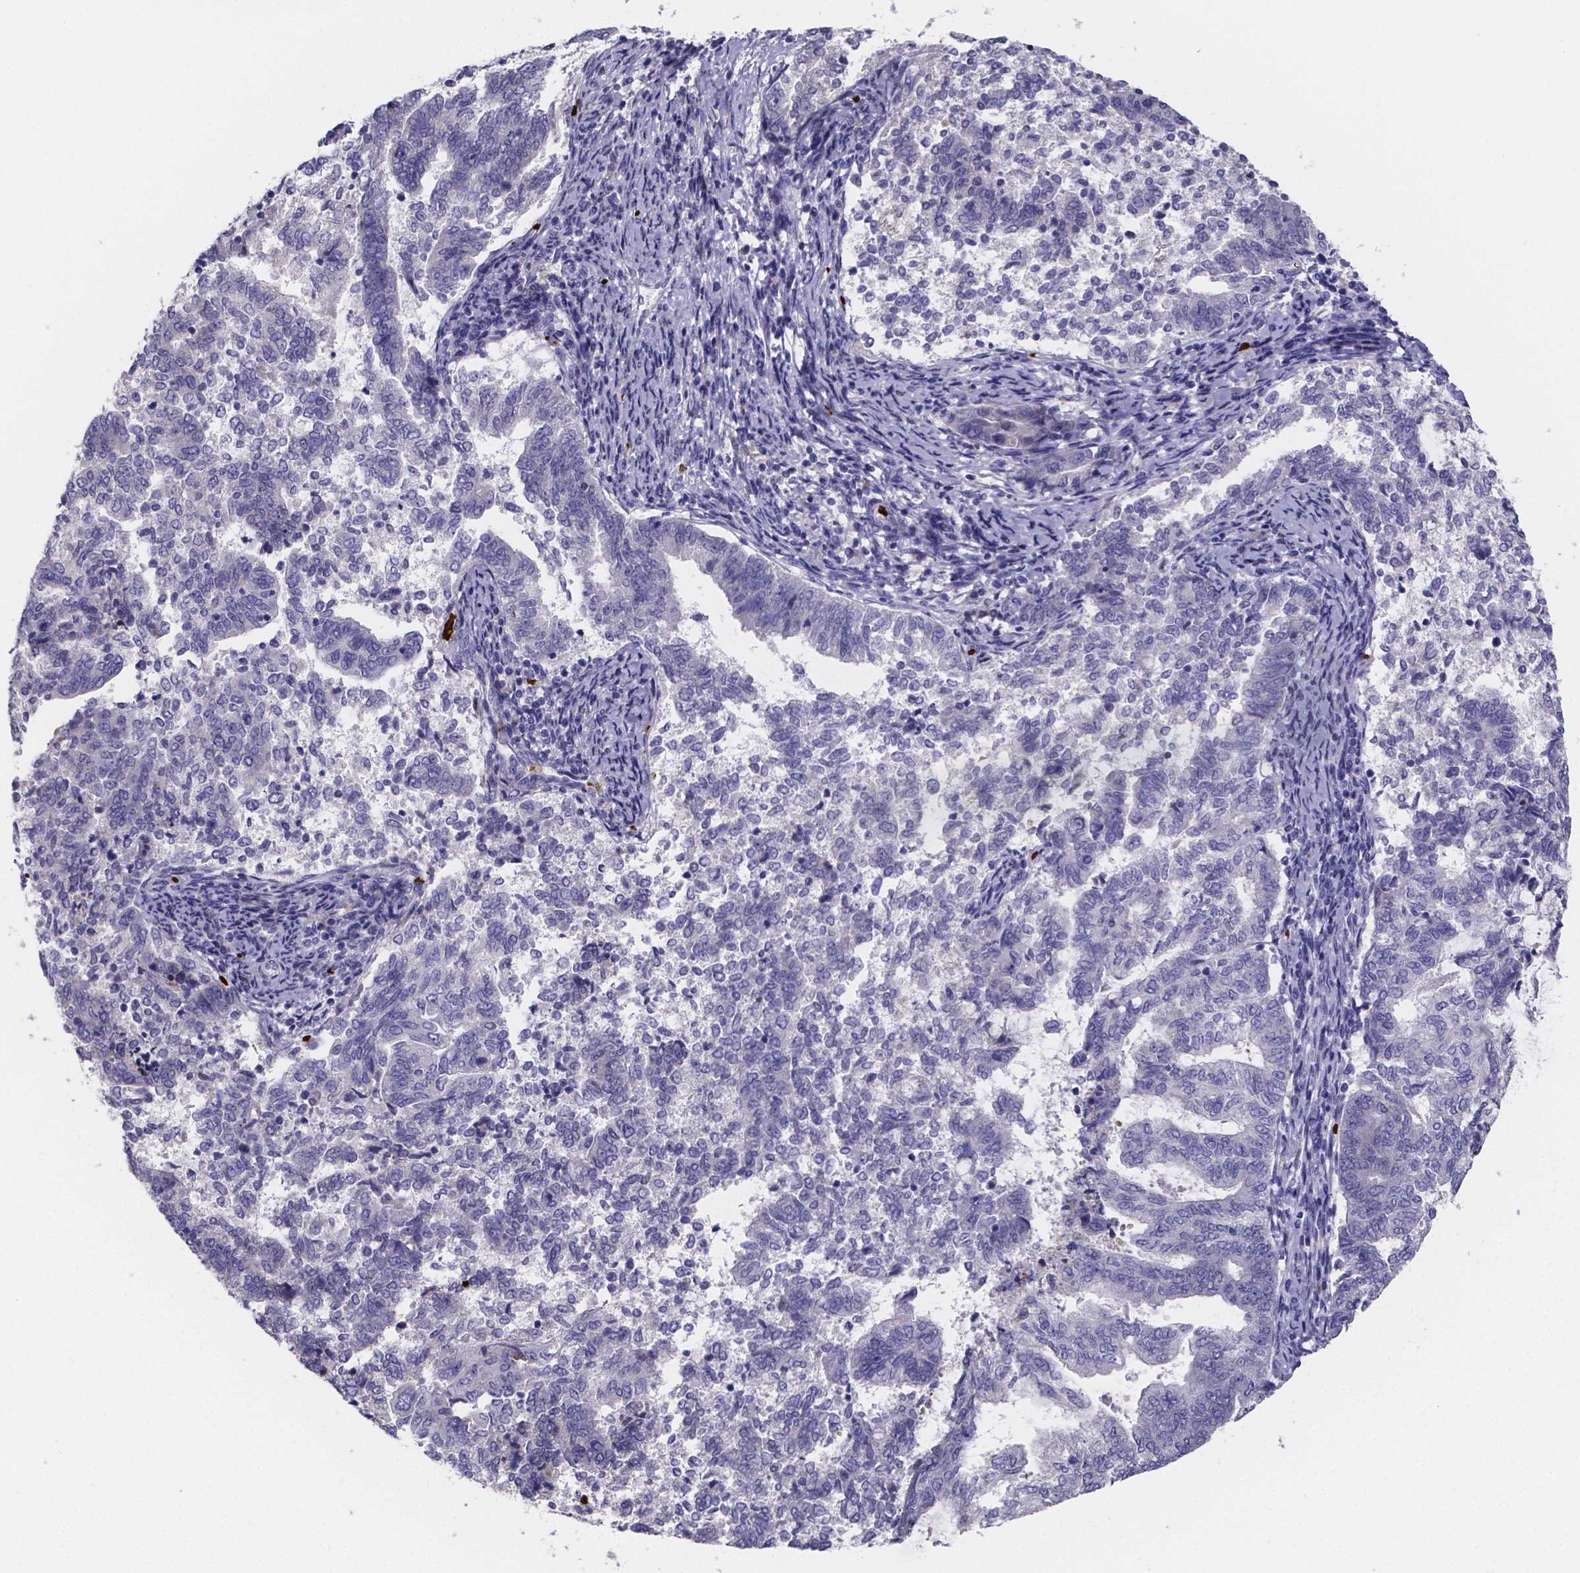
{"staining": {"intensity": "negative", "quantity": "none", "location": "none"}, "tissue": "endometrial cancer", "cell_type": "Tumor cells", "image_type": "cancer", "snomed": [{"axis": "morphology", "description": "Adenocarcinoma, NOS"}, {"axis": "topography", "description": "Endometrium"}], "caption": "The photomicrograph exhibits no significant expression in tumor cells of endometrial cancer.", "gene": "GABRA3", "patient": {"sex": "female", "age": 65}}